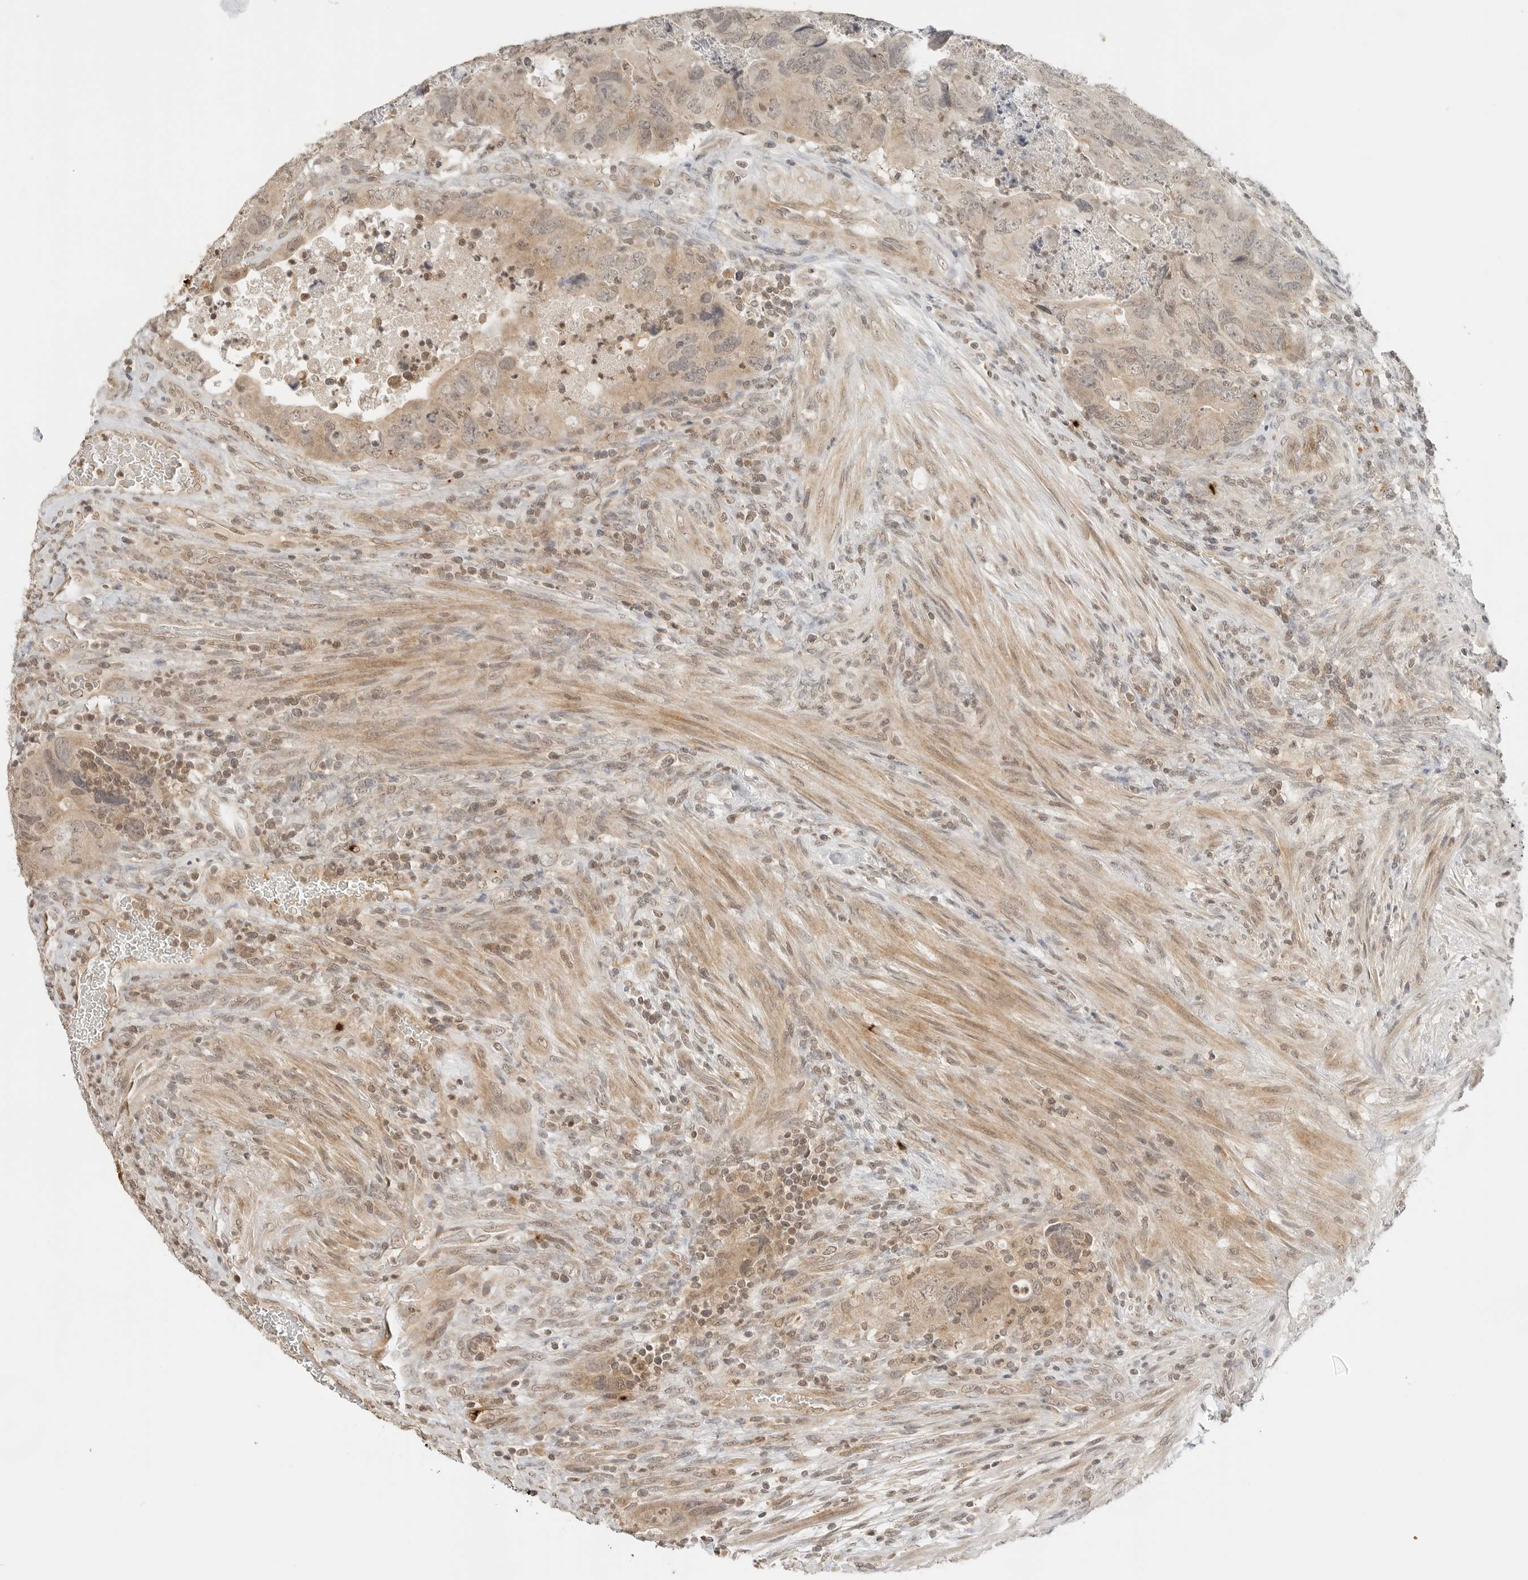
{"staining": {"intensity": "weak", "quantity": ">75%", "location": "cytoplasmic/membranous"}, "tissue": "colorectal cancer", "cell_type": "Tumor cells", "image_type": "cancer", "snomed": [{"axis": "morphology", "description": "Adenocarcinoma, NOS"}, {"axis": "topography", "description": "Rectum"}], "caption": "Immunohistochemistry (IHC) photomicrograph of neoplastic tissue: human colorectal cancer (adenocarcinoma) stained using IHC reveals low levels of weak protein expression localized specifically in the cytoplasmic/membranous of tumor cells, appearing as a cytoplasmic/membranous brown color.", "gene": "GPR34", "patient": {"sex": "male", "age": 63}}